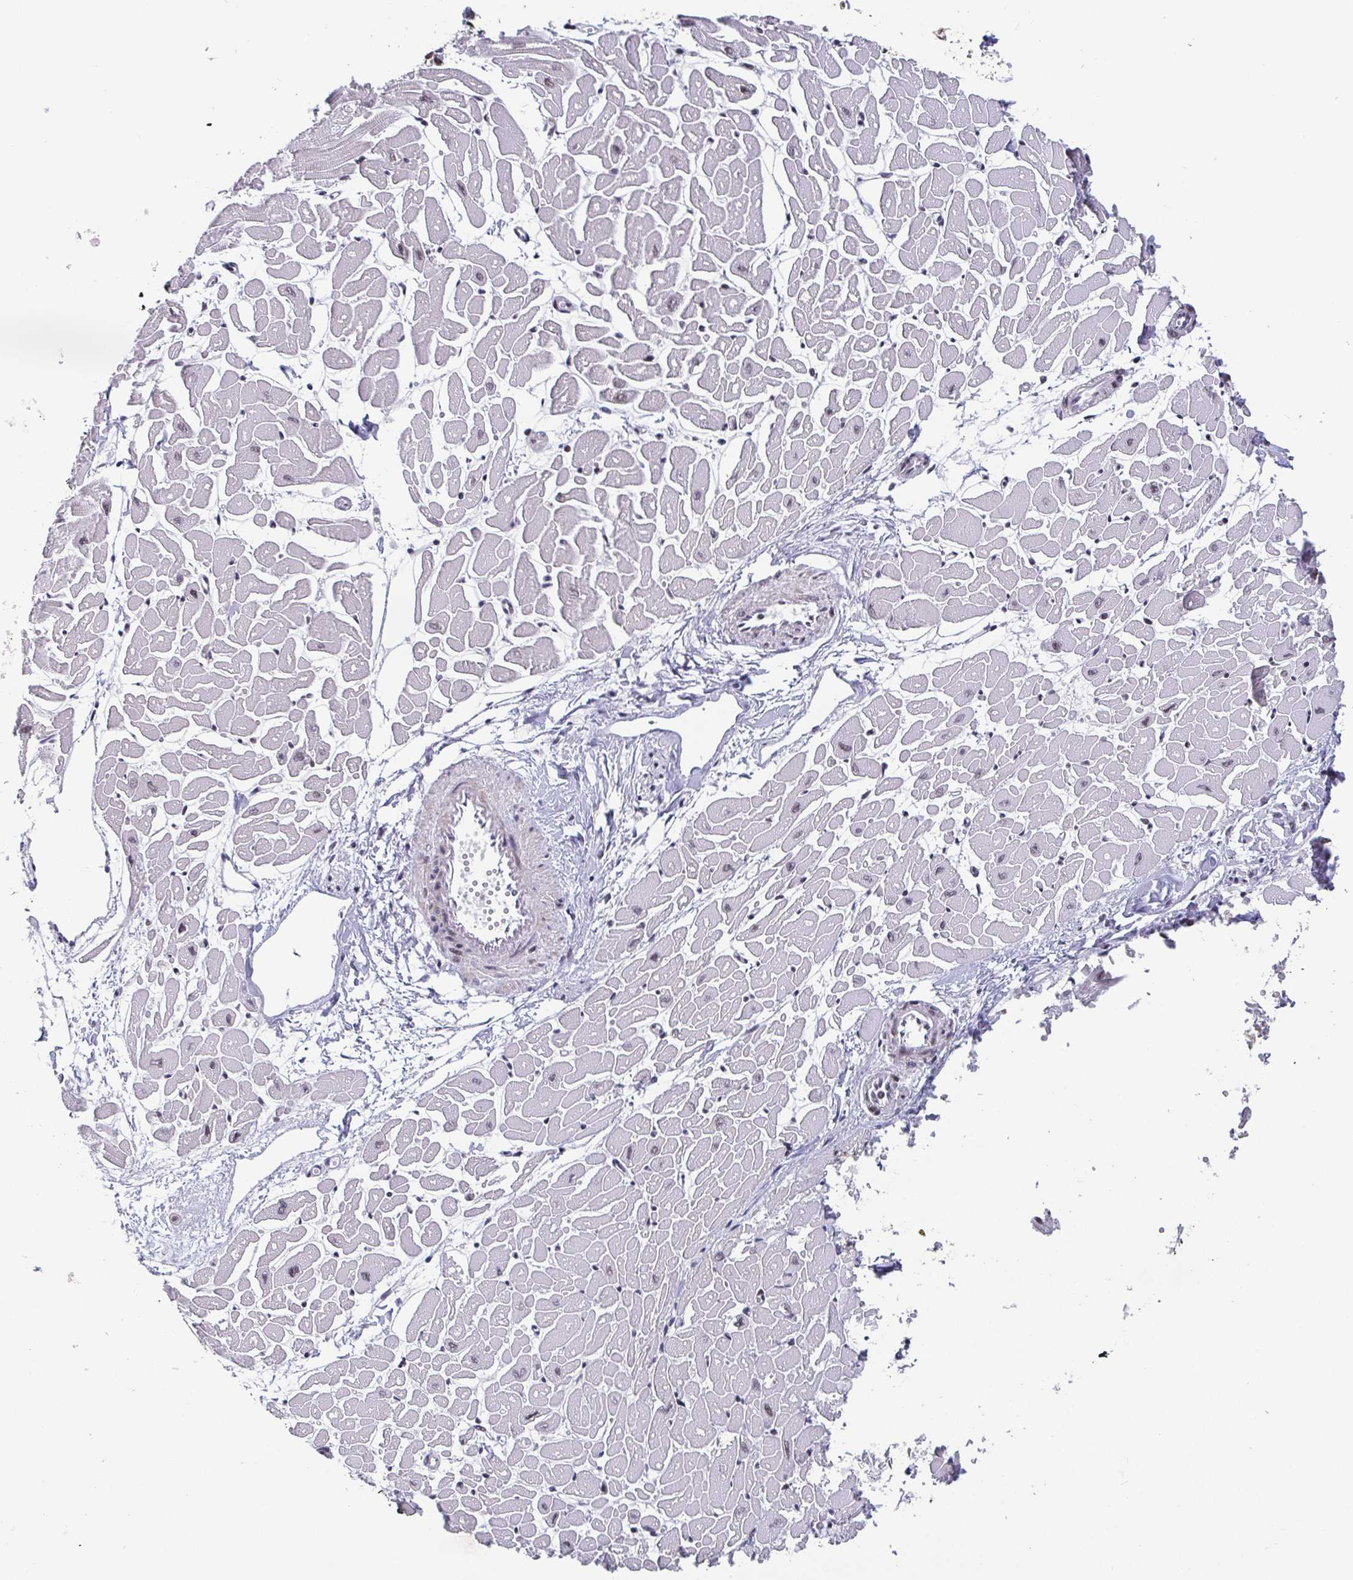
{"staining": {"intensity": "weak", "quantity": "25%-75%", "location": "cytoplasmic/membranous,nuclear"}, "tissue": "heart muscle", "cell_type": "Cardiomyocytes", "image_type": "normal", "snomed": [{"axis": "morphology", "description": "Normal tissue, NOS"}, {"axis": "topography", "description": "Heart"}], "caption": "Cardiomyocytes show weak cytoplasmic/membranous,nuclear expression in about 25%-75% of cells in unremarkable heart muscle. The protein is stained brown, and the nuclei are stained in blue (DAB (3,3'-diaminobenzidine) IHC with brightfield microscopy, high magnification).", "gene": "CTCF", "patient": {"sex": "male", "age": 57}}